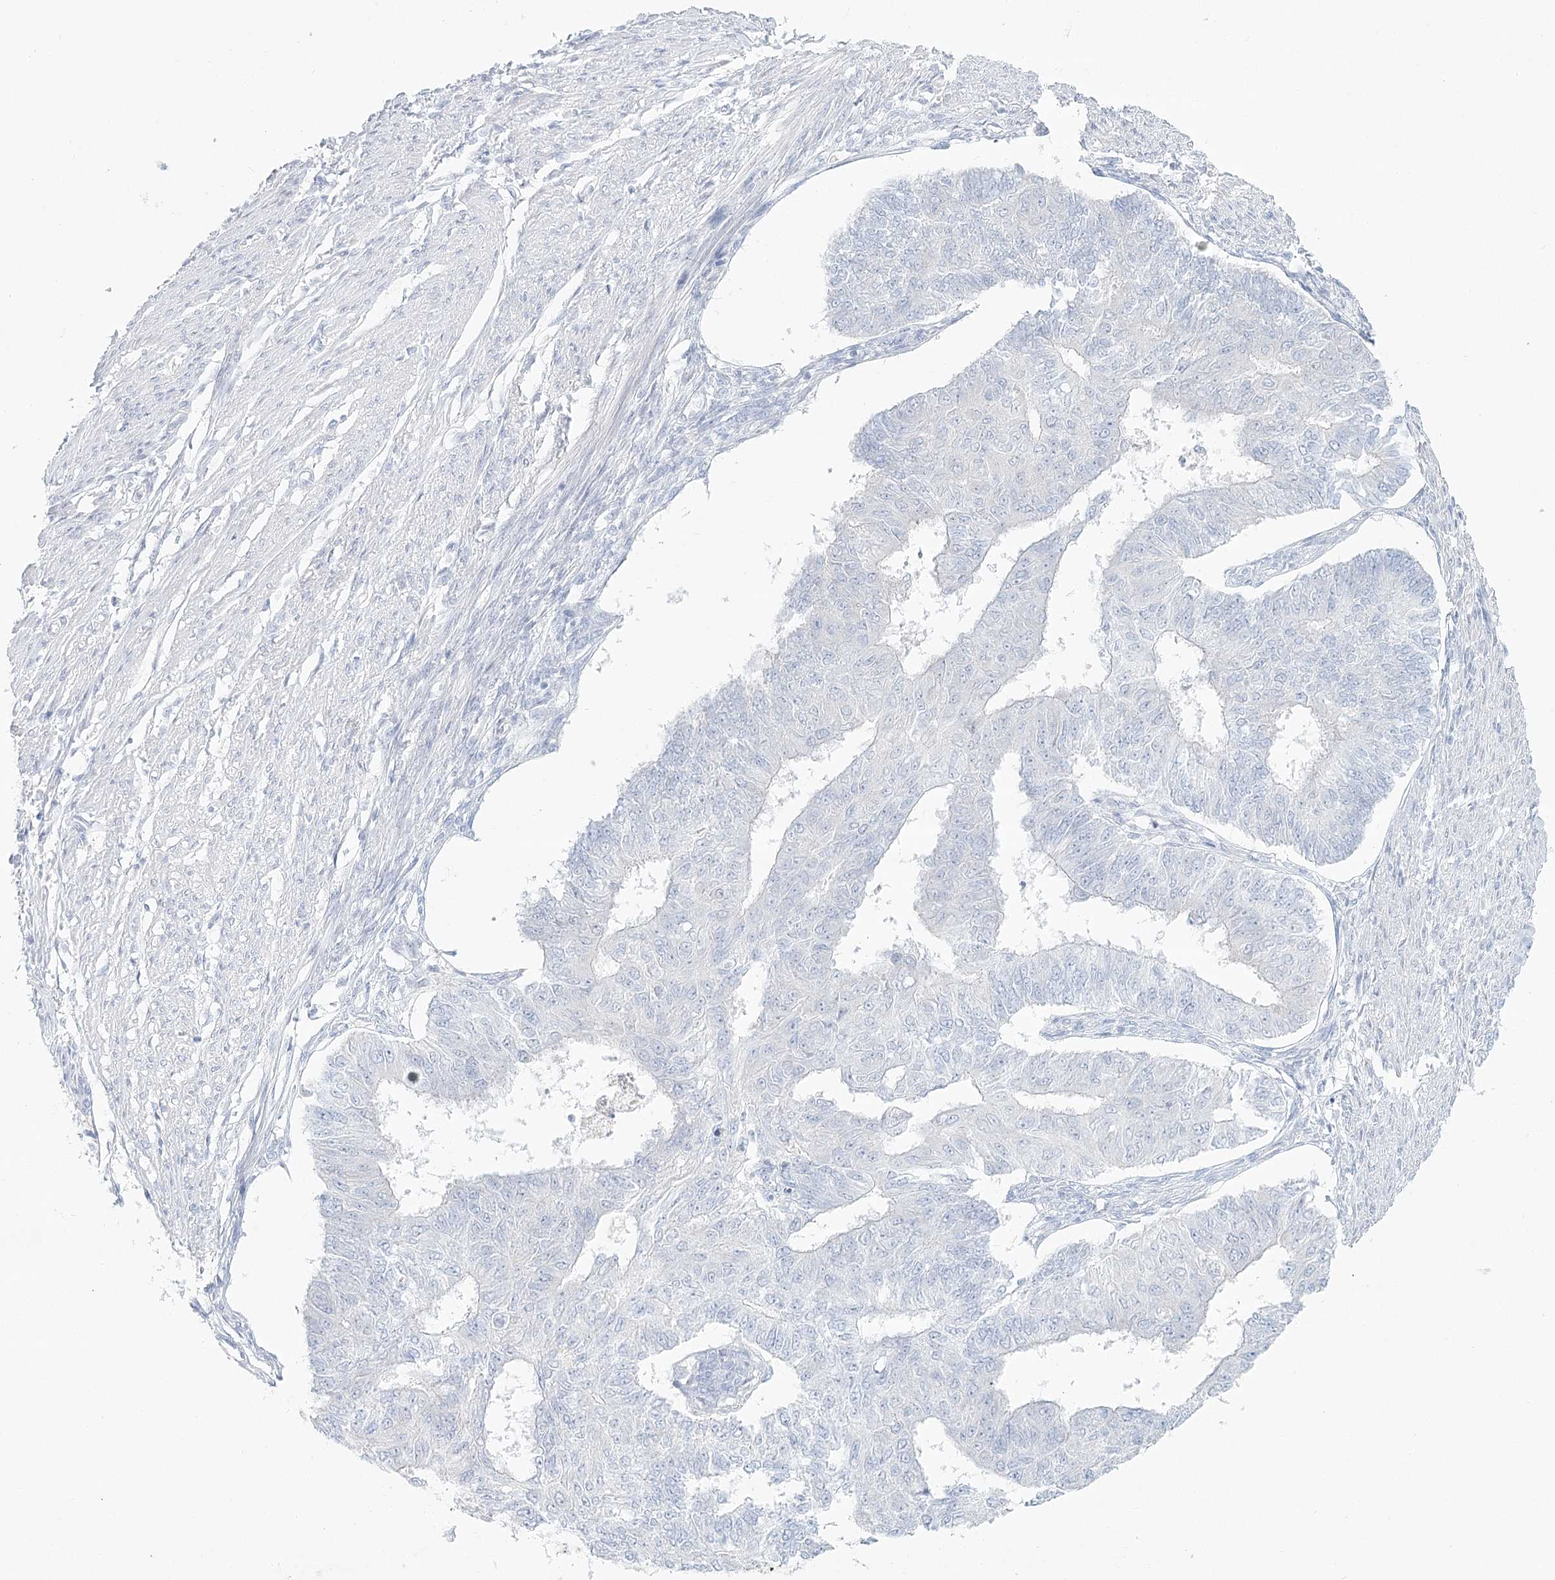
{"staining": {"intensity": "negative", "quantity": "none", "location": "none"}, "tissue": "endometrial cancer", "cell_type": "Tumor cells", "image_type": "cancer", "snomed": [{"axis": "morphology", "description": "Adenocarcinoma, NOS"}, {"axis": "topography", "description": "Endometrium"}], "caption": "IHC of human endometrial adenocarcinoma shows no expression in tumor cells.", "gene": "DMGDH", "patient": {"sex": "female", "age": 32}}